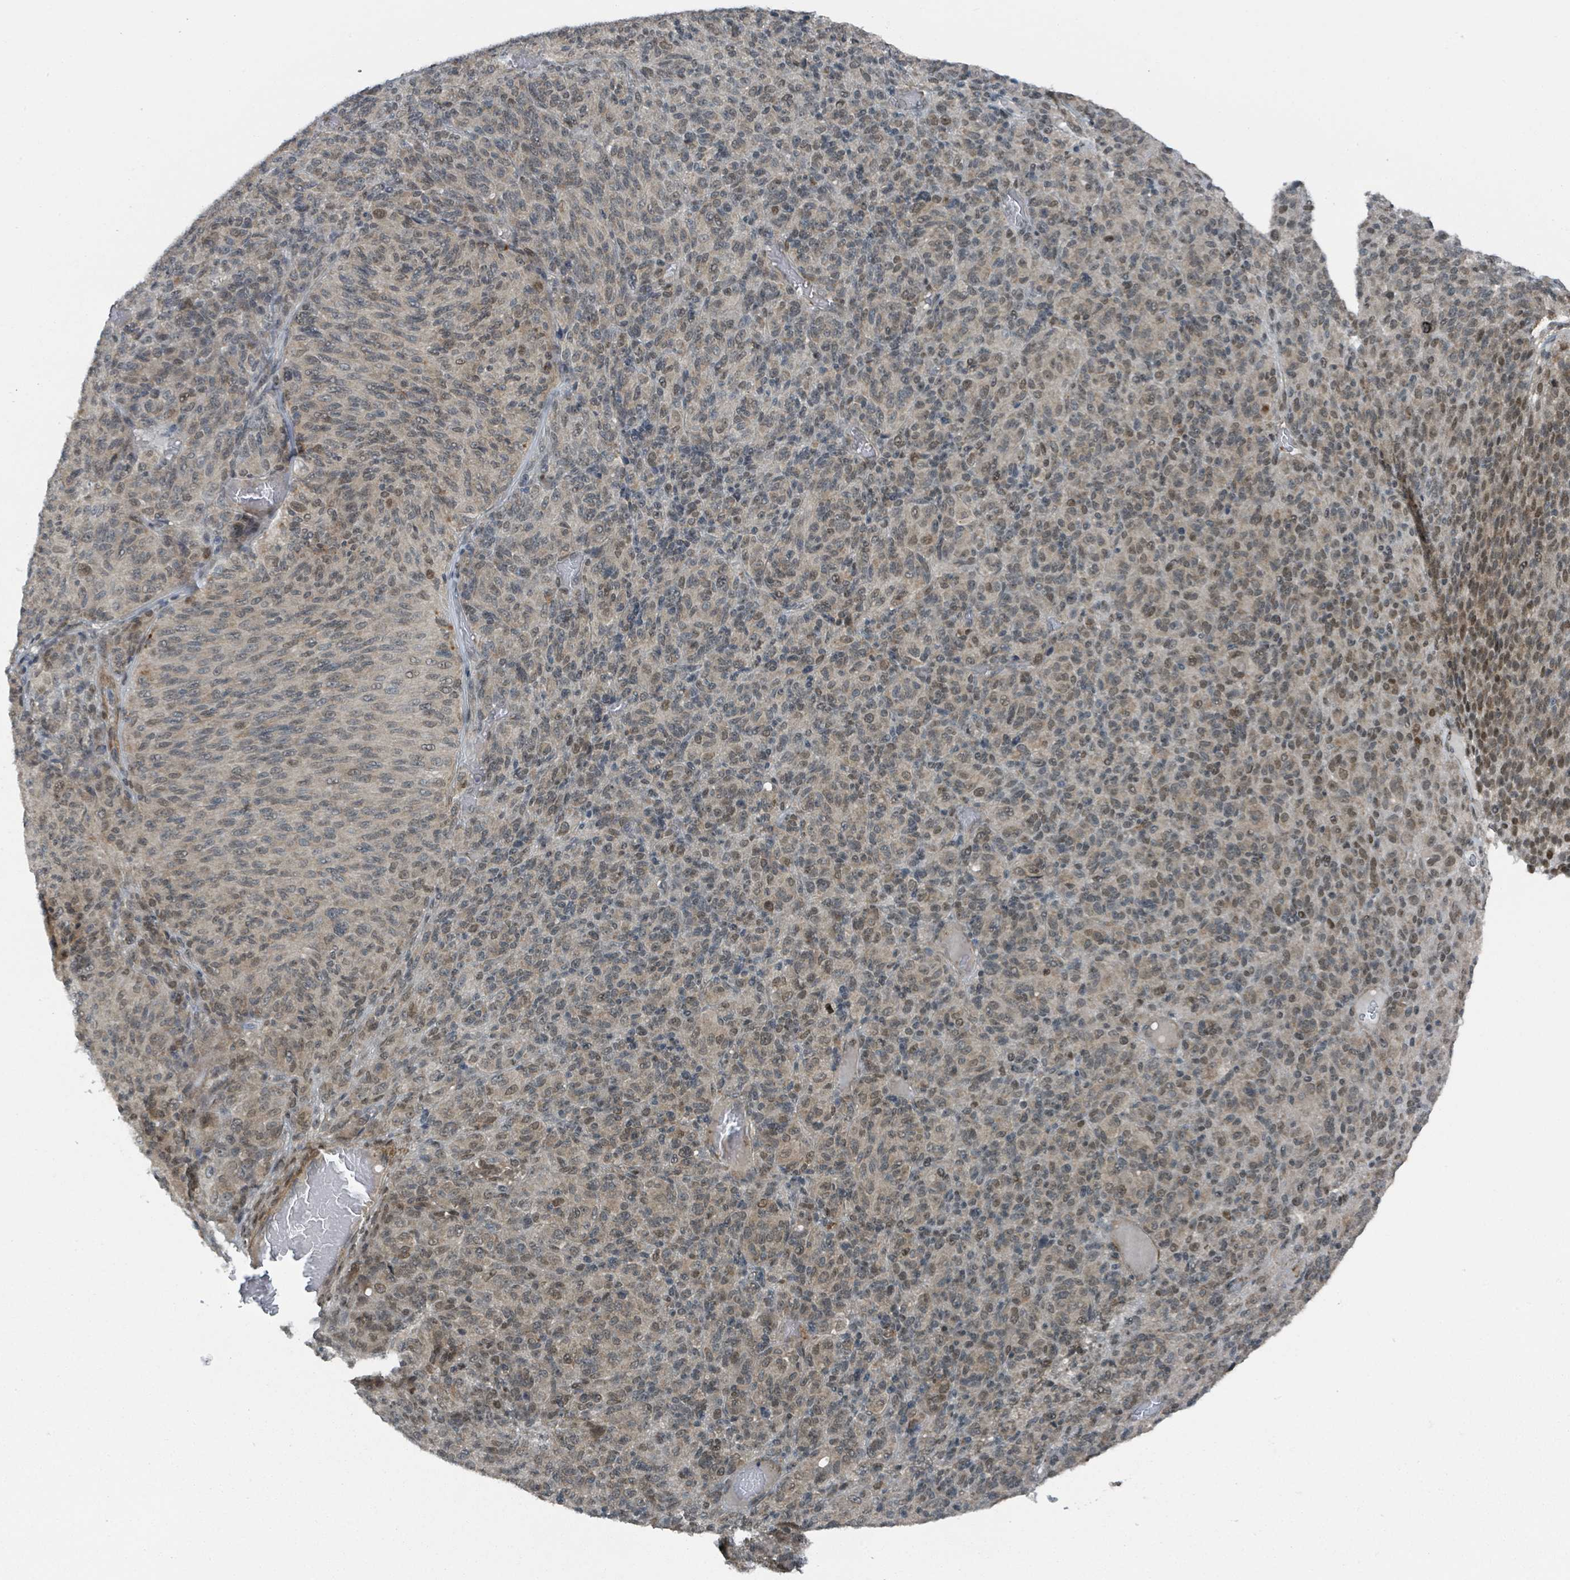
{"staining": {"intensity": "weak", "quantity": "25%-75%", "location": "cytoplasmic/membranous,nuclear"}, "tissue": "melanoma", "cell_type": "Tumor cells", "image_type": "cancer", "snomed": [{"axis": "morphology", "description": "Malignant melanoma, Metastatic site"}, {"axis": "topography", "description": "Brain"}], "caption": "Weak cytoplasmic/membranous and nuclear protein positivity is present in about 25%-75% of tumor cells in malignant melanoma (metastatic site).", "gene": "PHIP", "patient": {"sex": "female", "age": 56}}